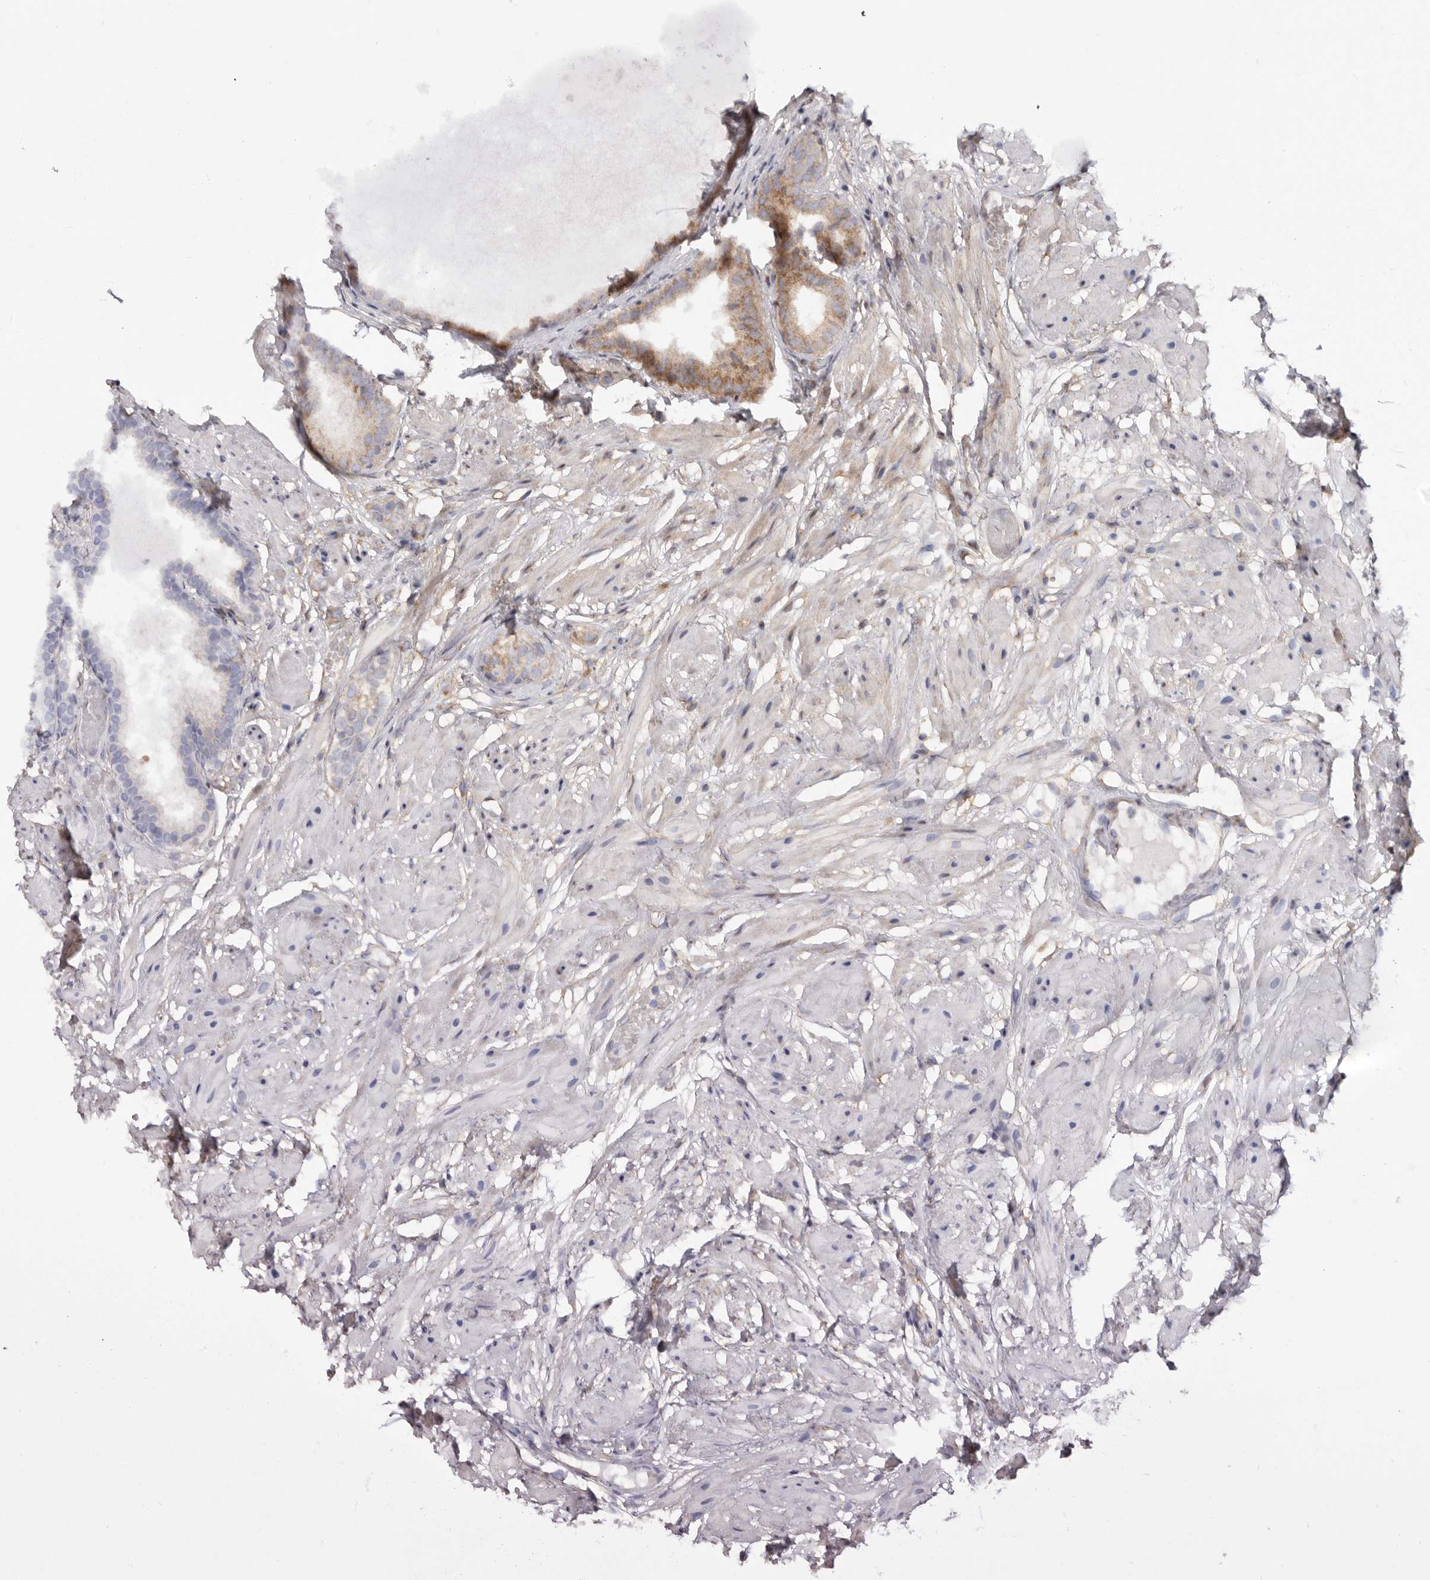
{"staining": {"intensity": "moderate", "quantity": "25%-75%", "location": "cytoplasmic/membranous"}, "tissue": "prostate cancer", "cell_type": "Tumor cells", "image_type": "cancer", "snomed": [{"axis": "morphology", "description": "Adenocarcinoma, Low grade"}, {"axis": "topography", "description": "Prostate"}], "caption": "Adenocarcinoma (low-grade) (prostate) stained with a protein marker displays moderate staining in tumor cells.", "gene": "GPR27", "patient": {"sex": "male", "age": 88}}